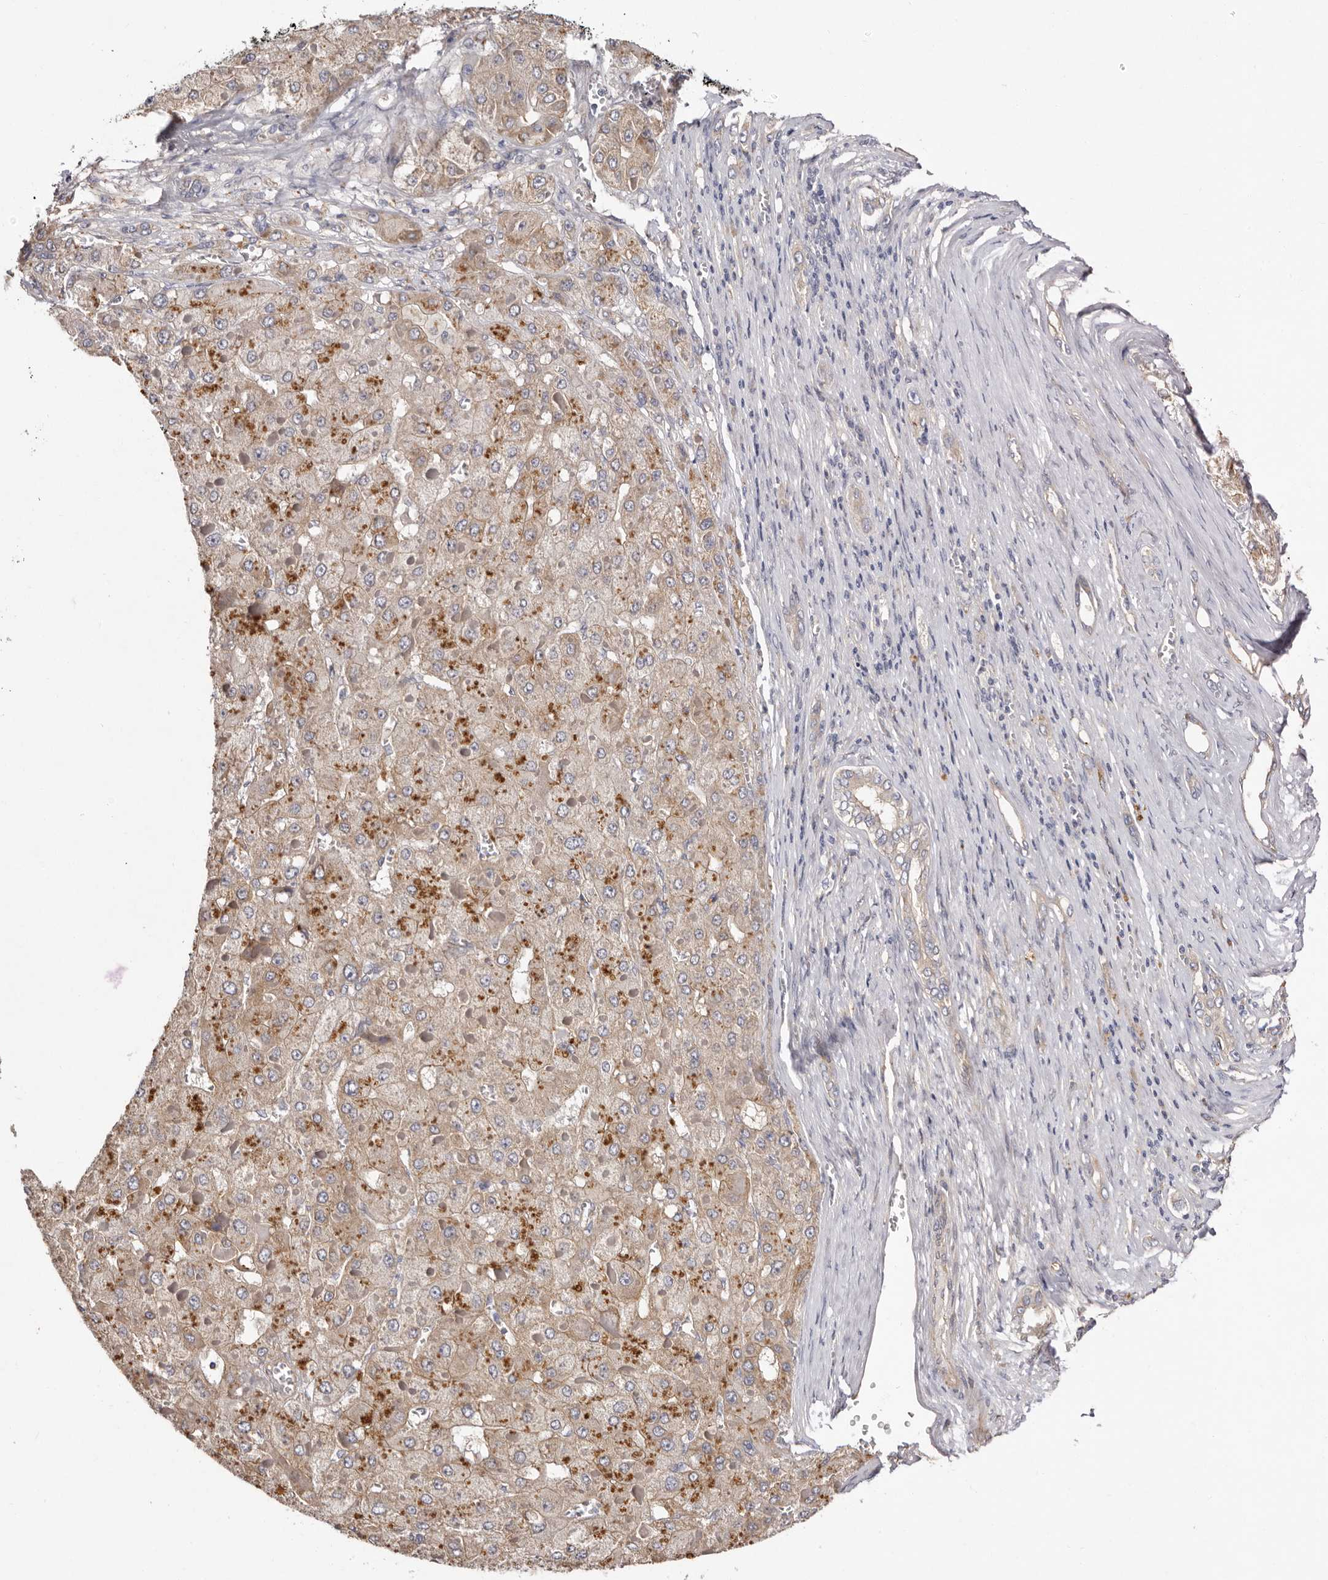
{"staining": {"intensity": "moderate", "quantity": ">75%", "location": "cytoplasmic/membranous"}, "tissue": "liver cancer", "cell_type": "Tumor cells", "image_type": "cancer", "snomed": [{"axis": "morphology", "description": "Carcinoma, Hepatocellular, NOS"}, {"axis": "topography", "description": "Liver"}], "caption": "This histopathology image exhibits IHC staining of human hepatocellular carcinoma (liver), with medium moderate cytoplasmic/membranous positivity in about >75% of tumor cells.", "gene": "FAM167B", "patient": {"sex": "female", "age": 73}}